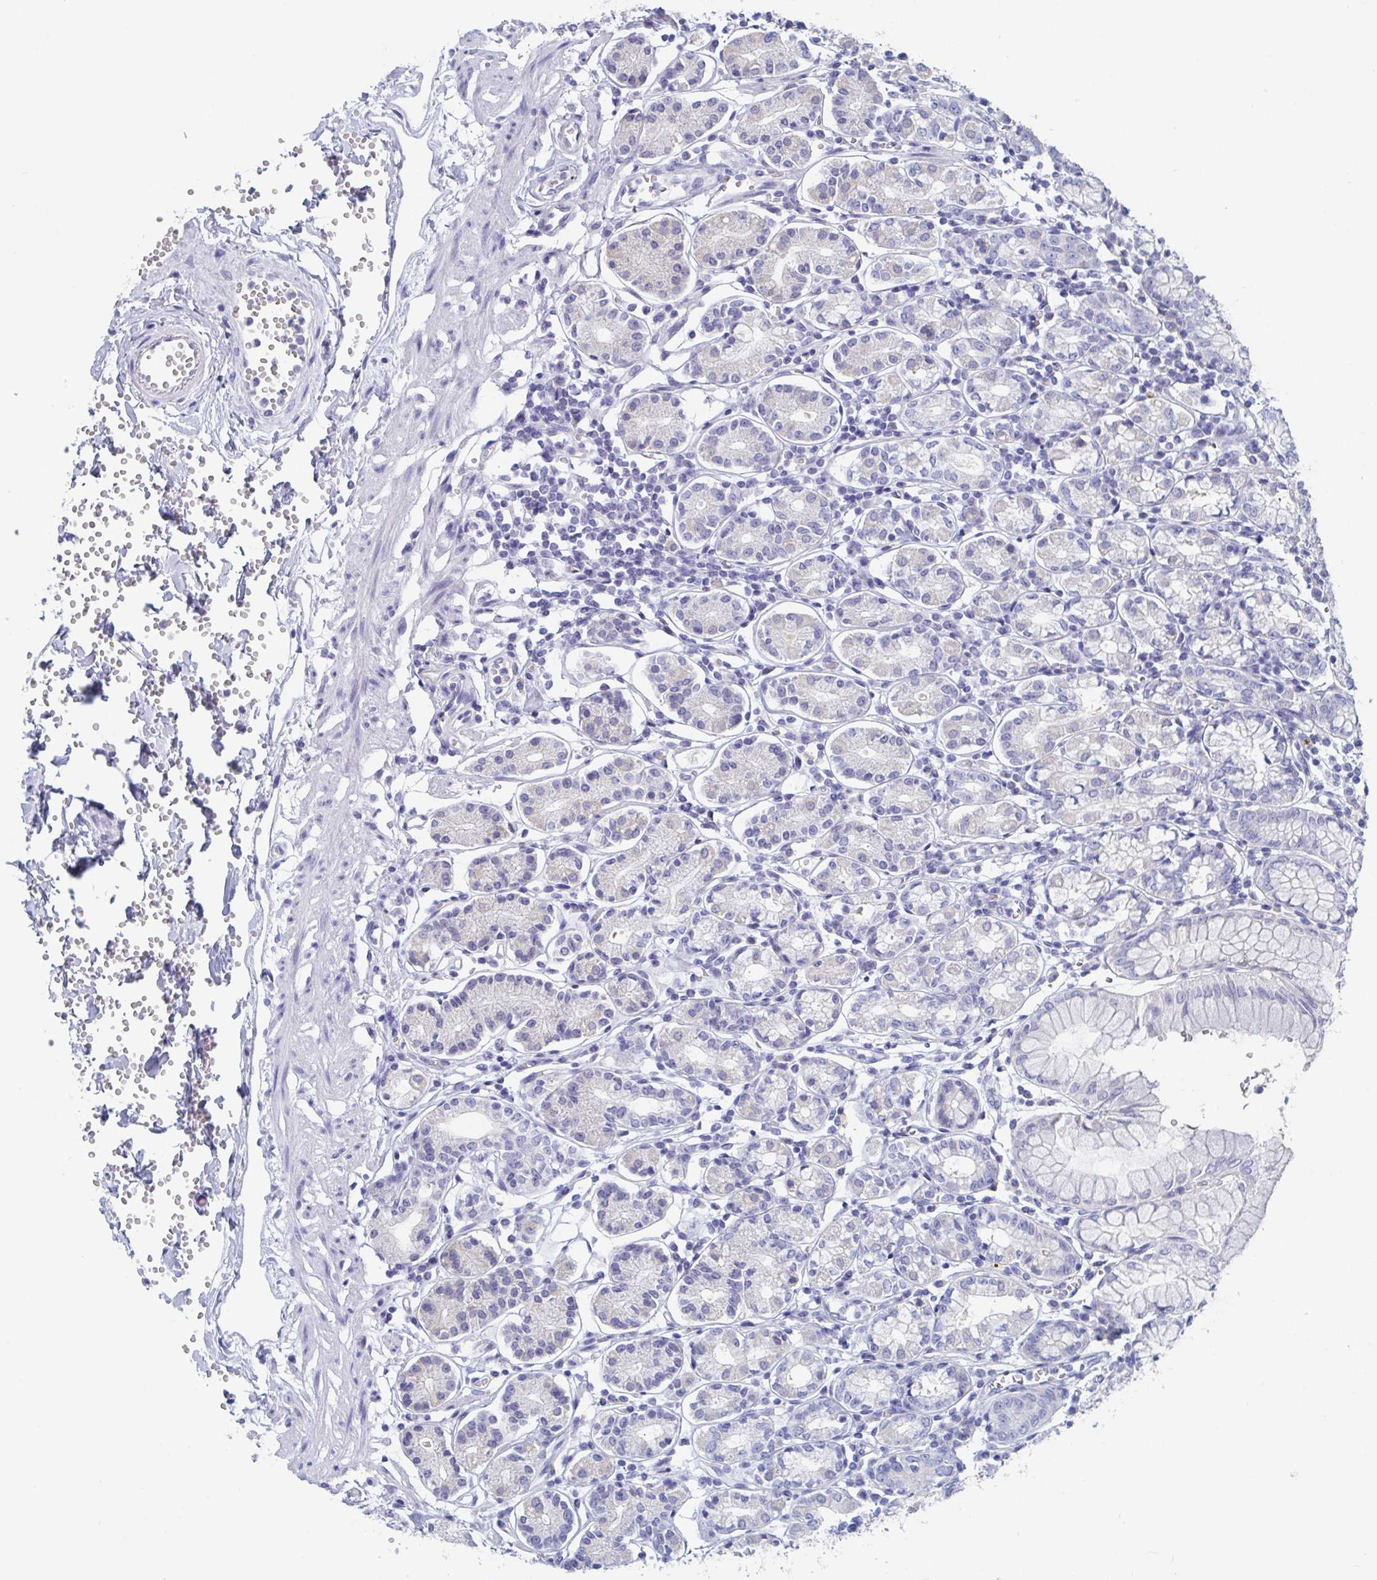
{"staining": {"intensity": "negative", "quantity": "none", "location": "none"}, "tissue": "stomach", "cell_type": "Glandular cells", "image_type": "normal", "snomed": [{"axis": "morphology", "description": "Normal tissue, NOS"}, {"axis": "topography", "description": "Stomach"}], "caption": "Immunohistochemical staining of benign stomach demonstrates no significant expression in glandular cells. Nuclei are stained in blue.", "gene": "DPEP3", "patient": {"sex": "female", "age": 62}}